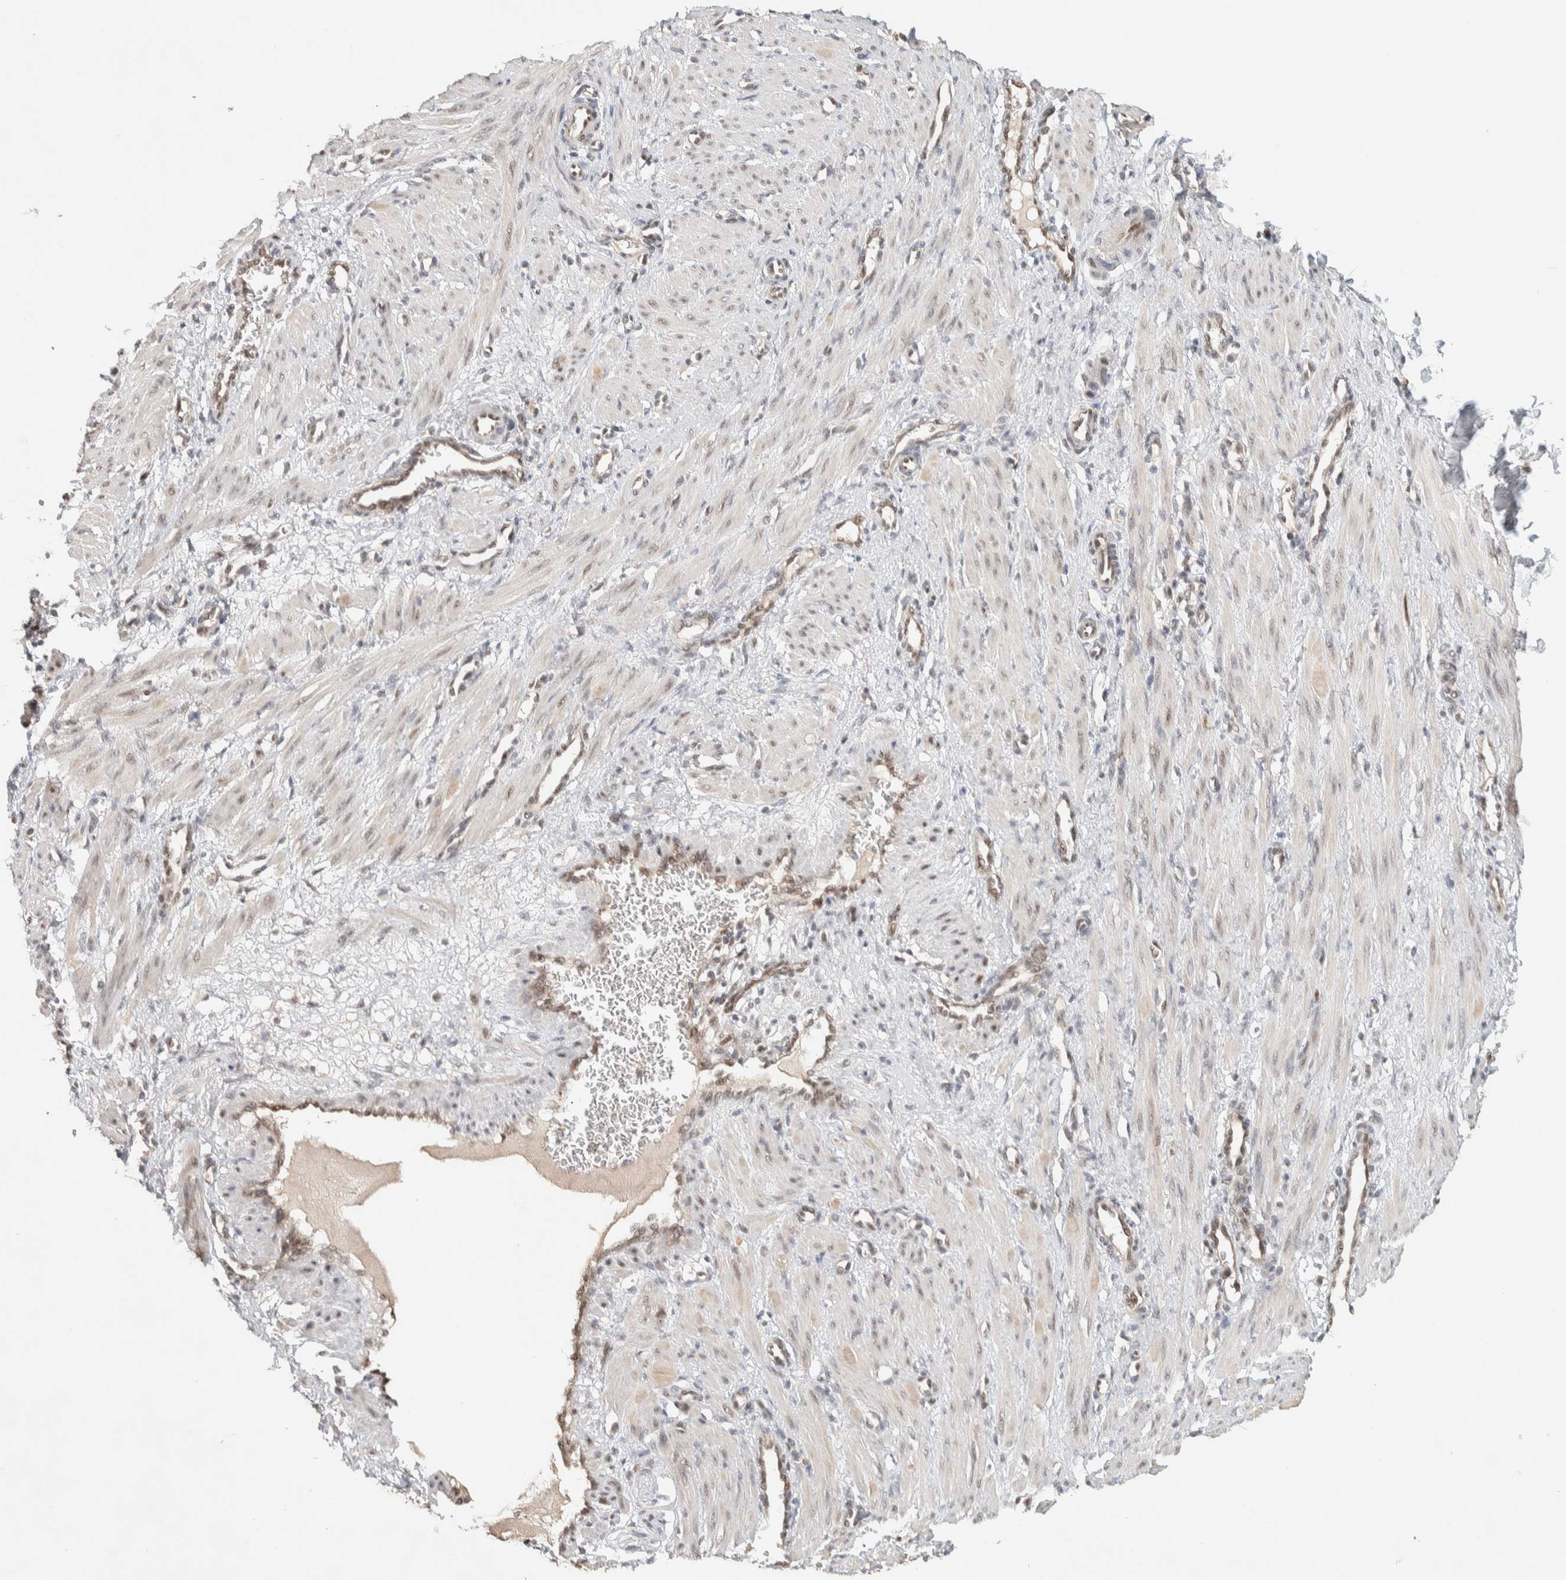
{"staining": {"intensity": "weak", "quantity": "<25%", "location": "nuclear"}, "tissue": "smooth muscle", "cell_type": "Smooth muscle cells", "image_type": "normal", "snomed": [{"axis": "morphology", "description": "Normal tissue, NOS"}, {"axis": "topography", "description": "Endometrium"}], "caption": "Immunohistochemistry histopathology image of normal smooth muscle stained for a protein (brown), which displays no staining in smooth muscle cells.", "gene": "PUS7", "patient": {"sex": "female", "age": 33}}